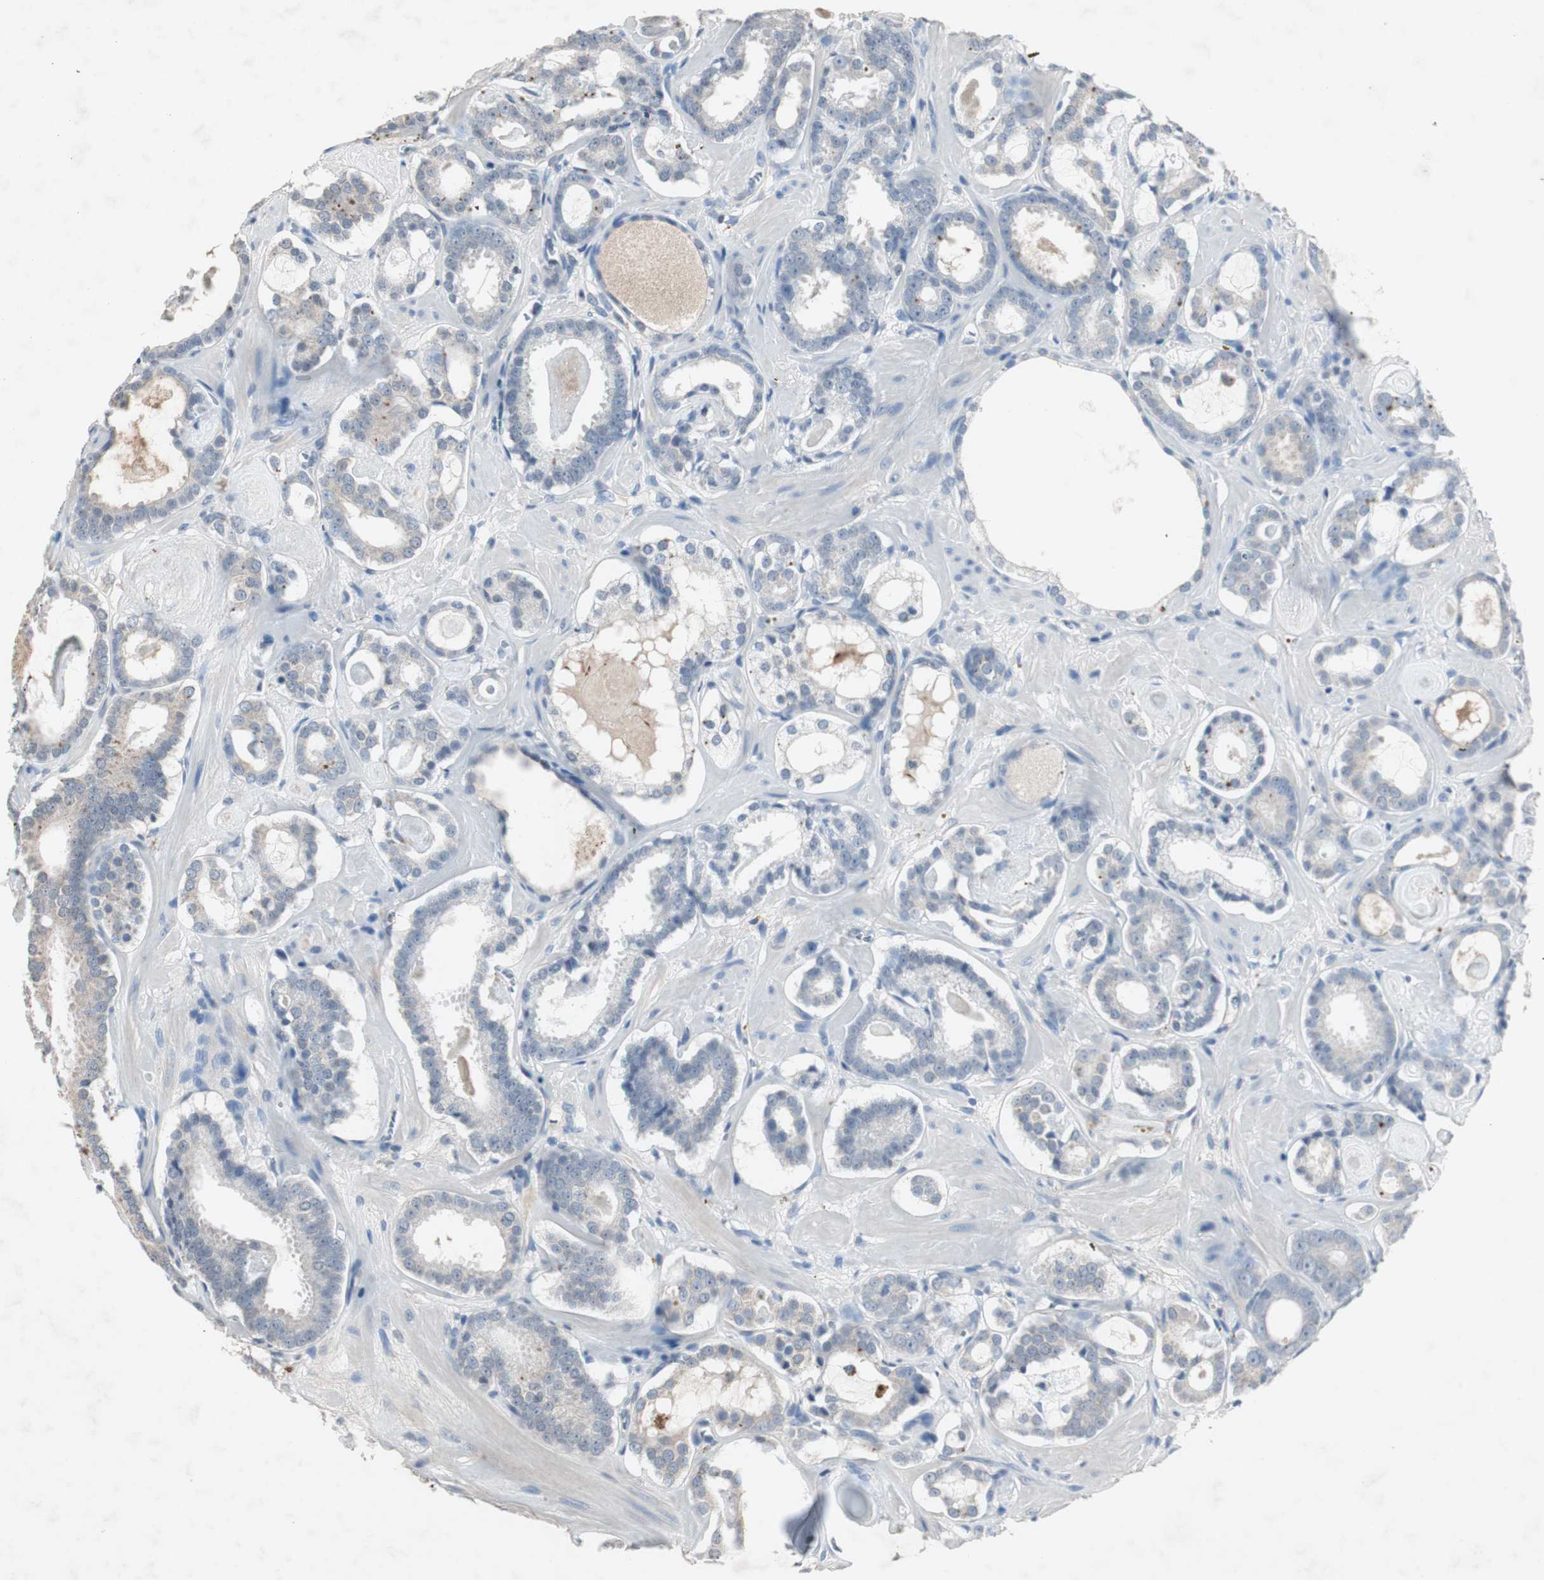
{"staining": {"intensity": "negative", "quantity": "none", "location": "none"}, "tissue": "prostate cancer", "cell_type": "Tumor cells", "image_type": "cancer", "snomed": [{"axis": "morphology", "description": "Adenocarcinoma, Low grade"}, {"axis": "topography", "description": "Prostate"}], "caption": "Human low-grade adenocarcinoma (prostate) stained for a protein using immunohistochemistry (IHC) shows no positivity in tumor cells.", "gene": "ADNP2", "patient": {"sex": "male", "age": 57}}